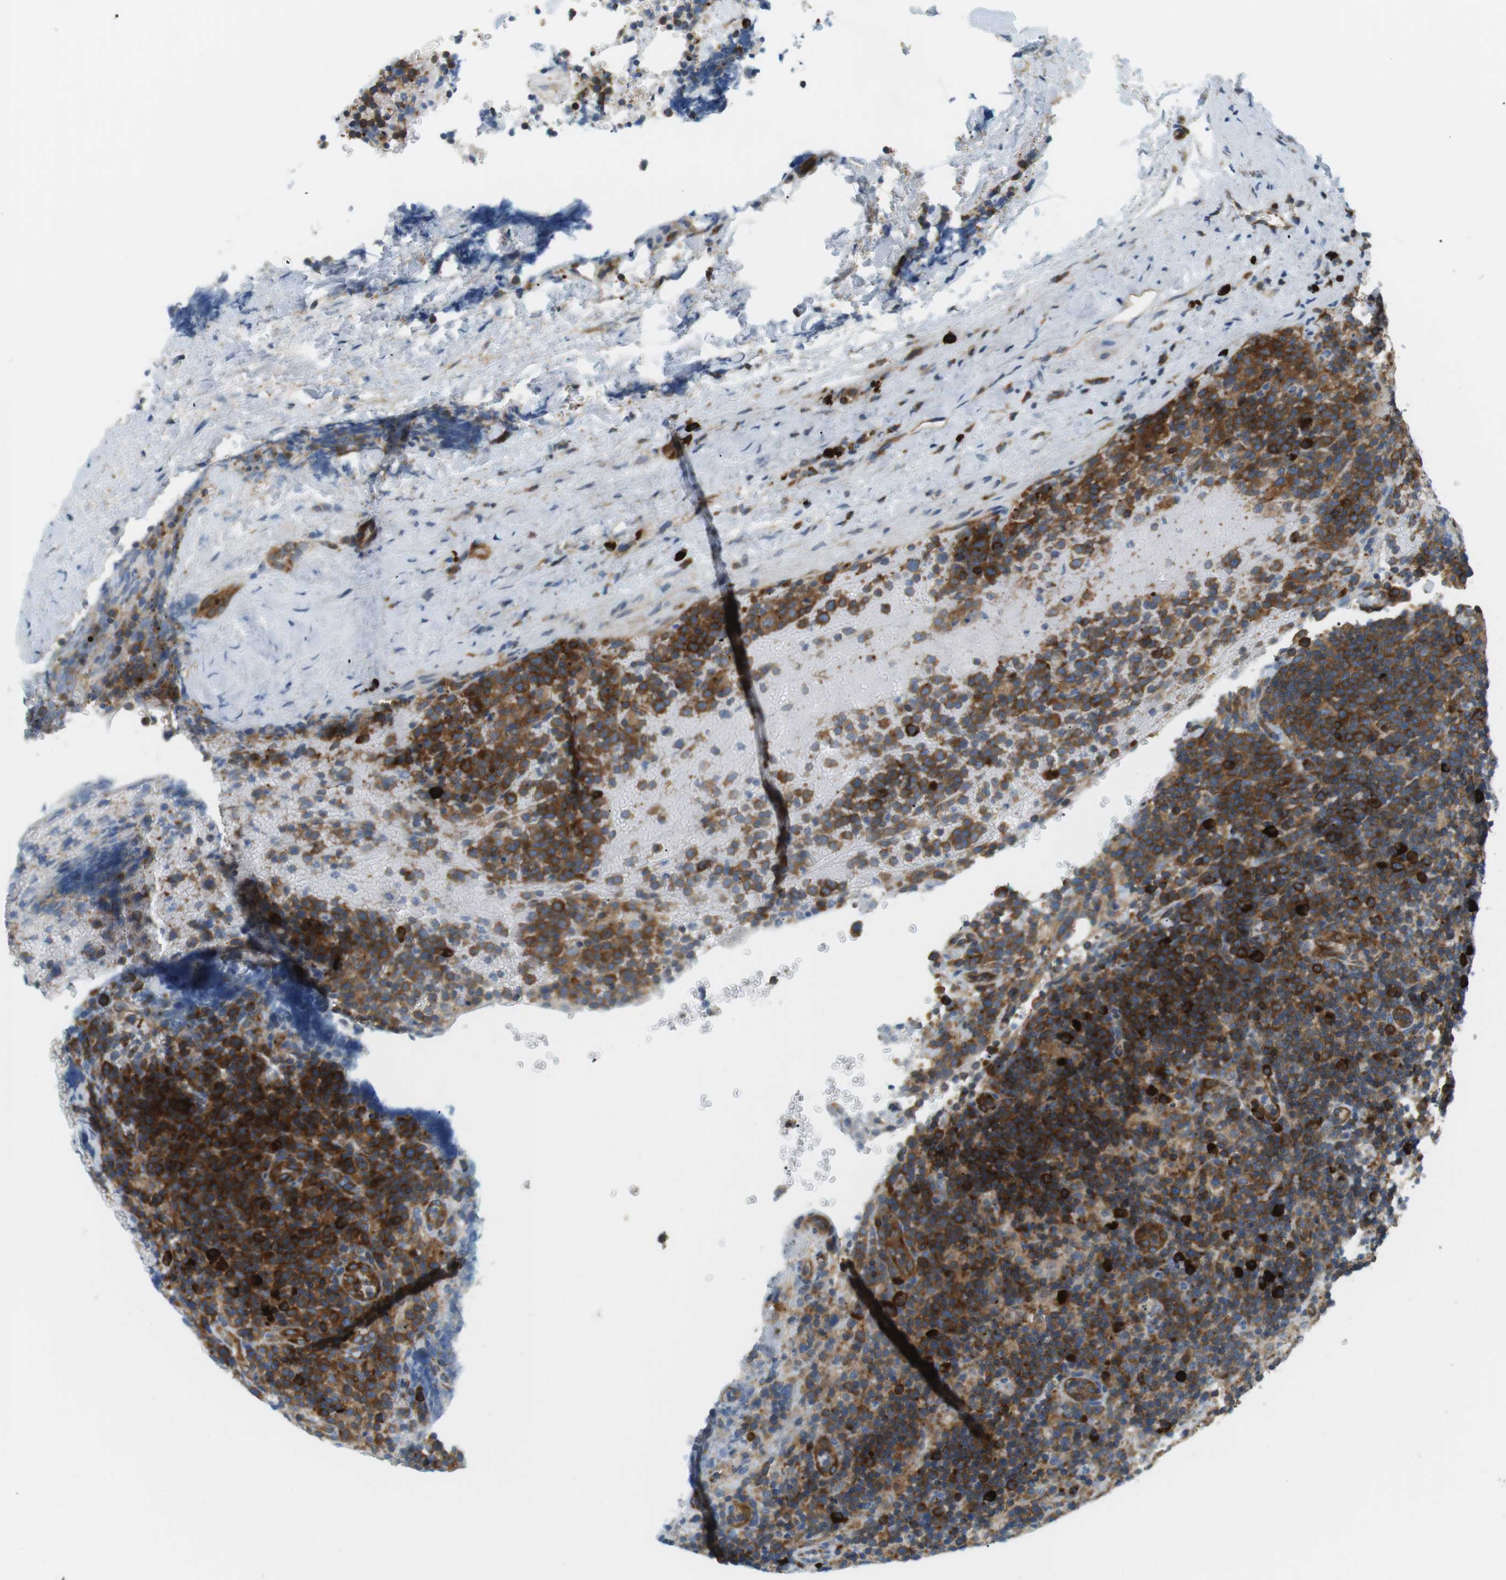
{"staining": {"intensity": "moderate", "quantity": ">75%", "location": "cytoplasmic/membranous"}, "tissue": "lymphoma", "cell_type": "Tumor cells", "image_type": "cancer", "snomed": [{"axis": "morphology", "description": "Malignant lymphoma, non-Hodgkin's type, High grade"}, {"axis": "topography", "description": "Lymph node"}], "caption": "Immunohistochemical staining of human lymphoma exhibits medium levels of moderate cytoplasmic/membranous positivity in about >75% of tumor cells.", "gene": "TMEM200A", "patient": {"sex": "male", "age": 61}}